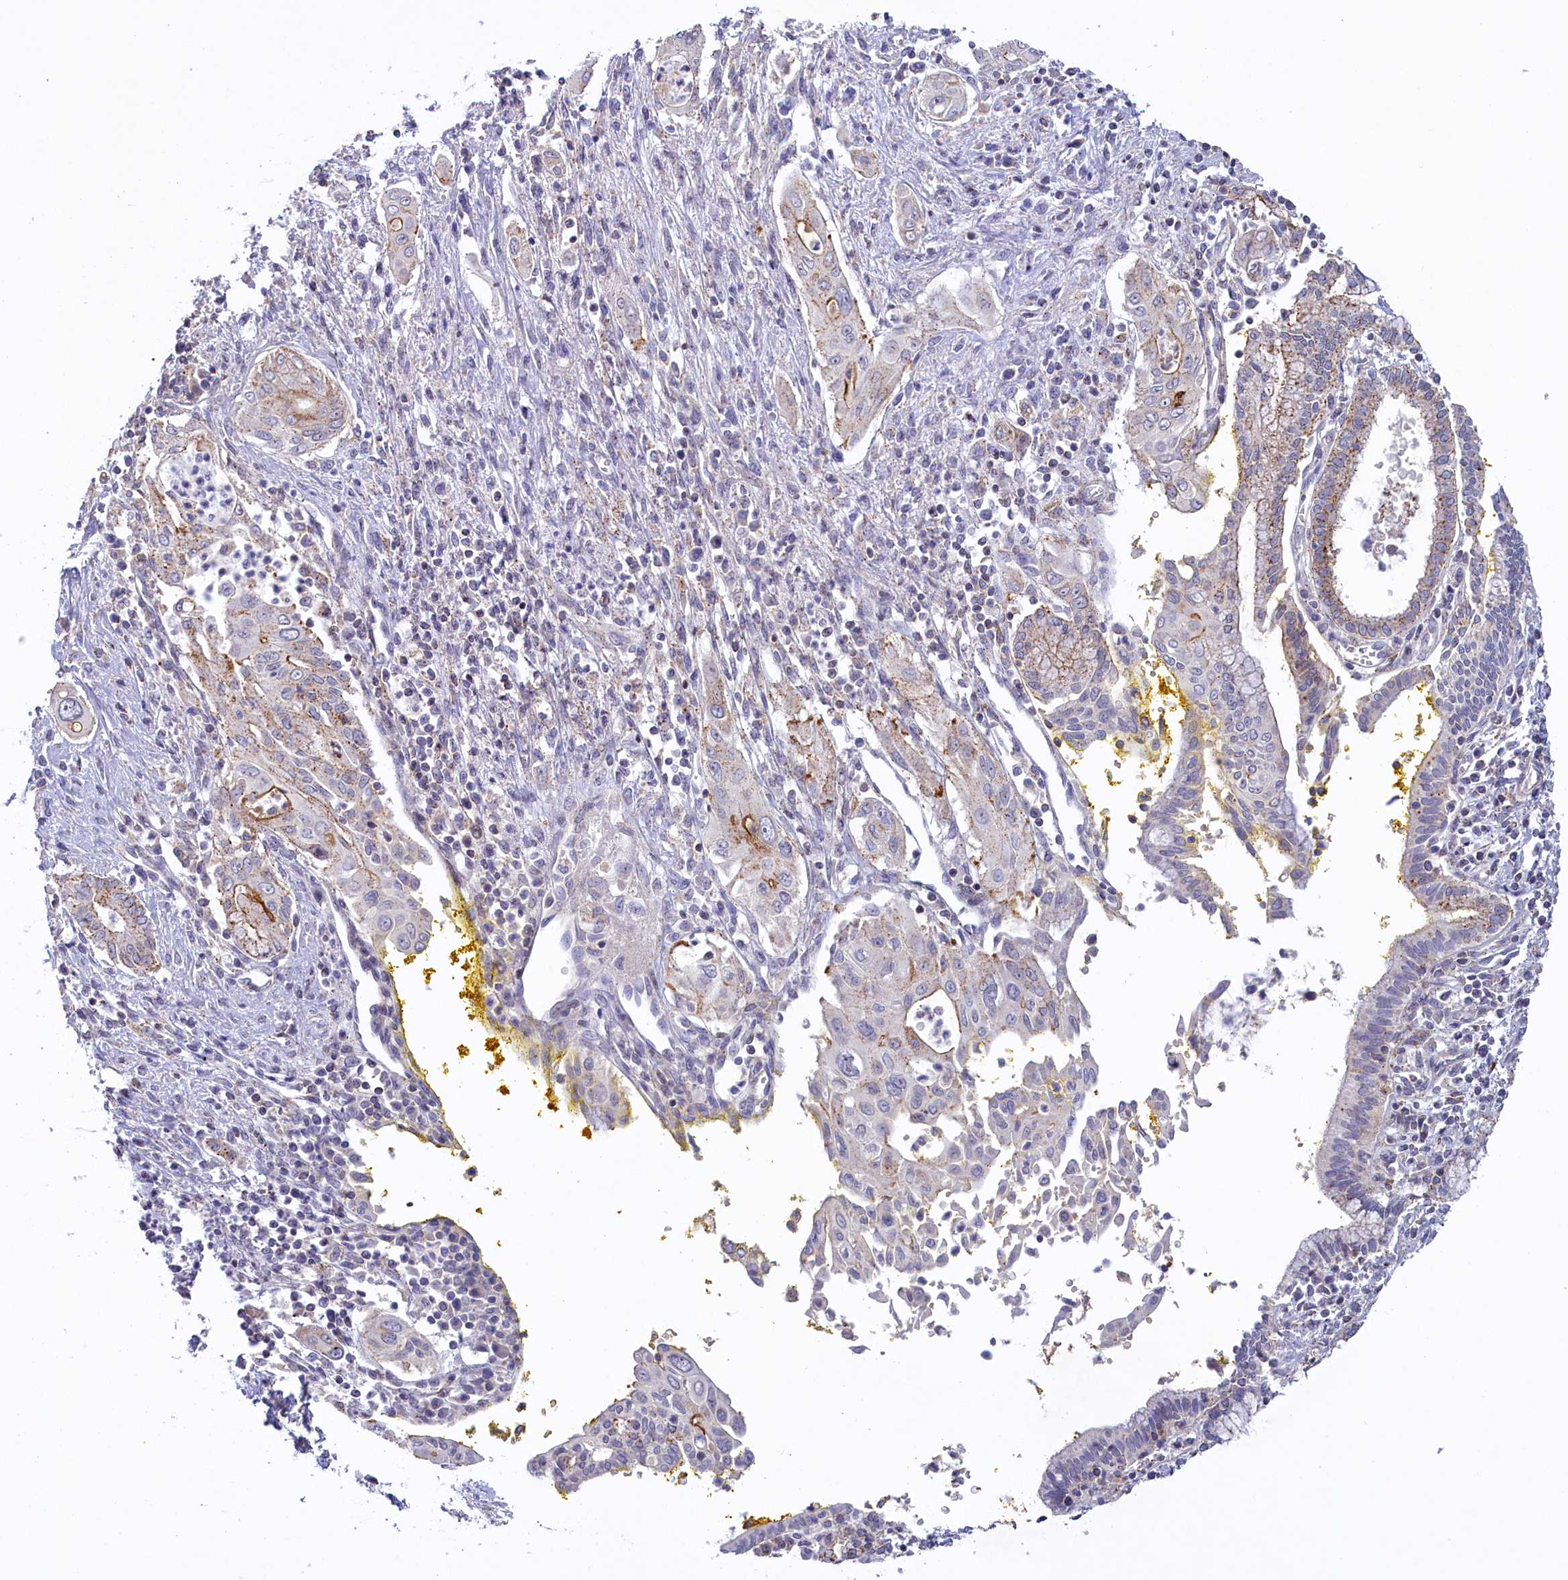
{"staining": {"intensity": "weak", "quantity": "<25%", "location": "cytoplasmic/membranous"}, "tissue": "pancreatic cancer", "cell_type": "Tumor cells", "image_type": "cancer", "snomed": [{"axis": "morphology", "description": "Adenocarcinoma, NOS"}, {"axis": "topography", "description": "Pancreas"}], "caption": "The micrograph reveals no staining of tumor cells in pancreatic cancer. (DAB (3,3'-diaminobenzidine) IHC, high magnification).", "gene": "HYKK", "patient": {"sex": "male", "age": 58}}